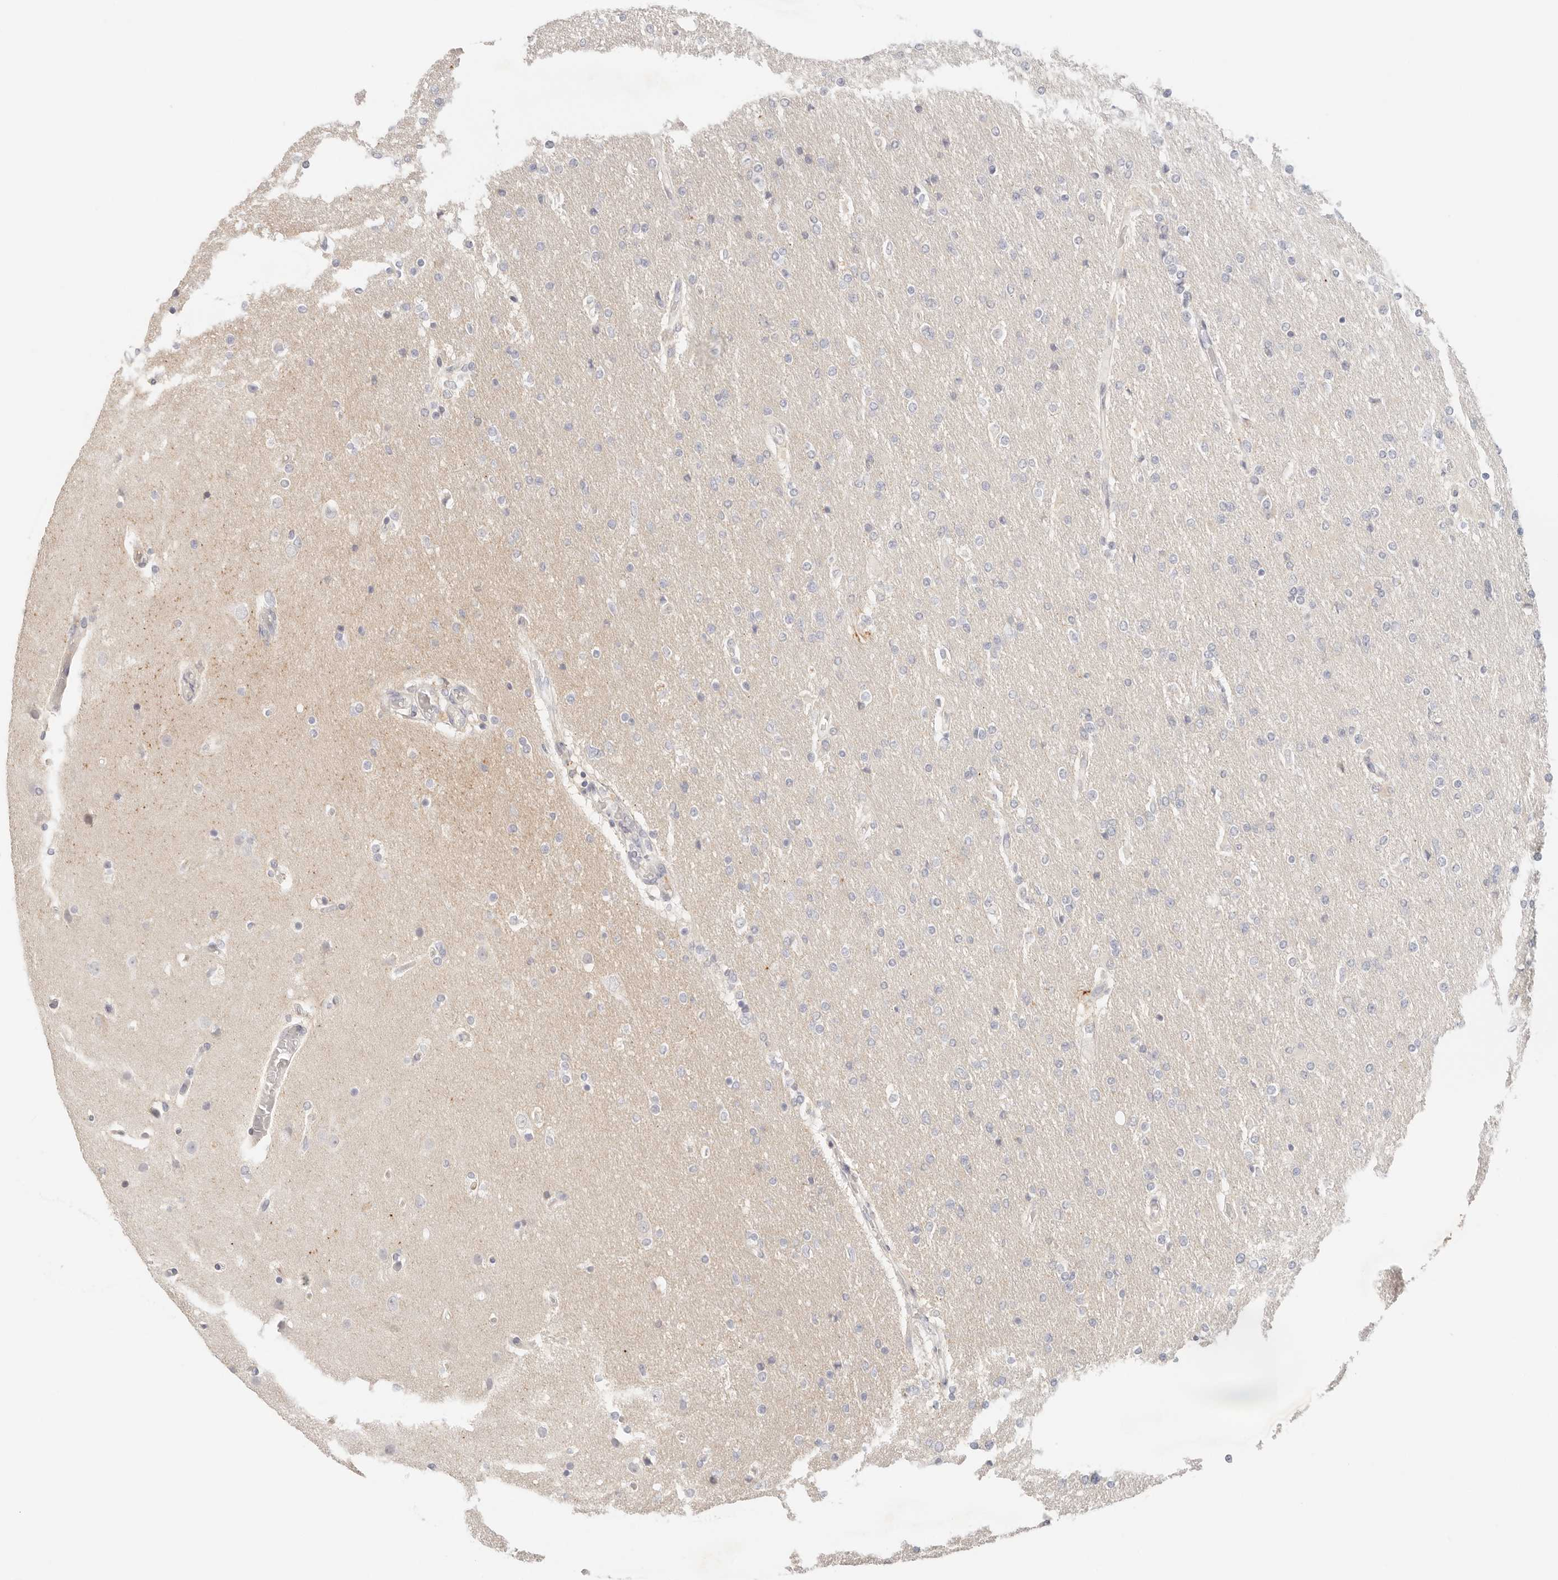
{"staining": {"intensity": "negative", "quantity": "none", "location": "none"}, "tissue": "glioma", "cell_type": "Tumor cells", "image_type": "cancer", "snomed": [{"axis": "morphology", "description": "Glioma, malignant, High grade"}, {"axis": "topography", "description": "Cerebral cortex"}], "caption": "Immunohistochemistry of human glioma shows no expression in tumor cells.", "gene": "SPHK1", "patient": {"sex": "female", "age": 36}}